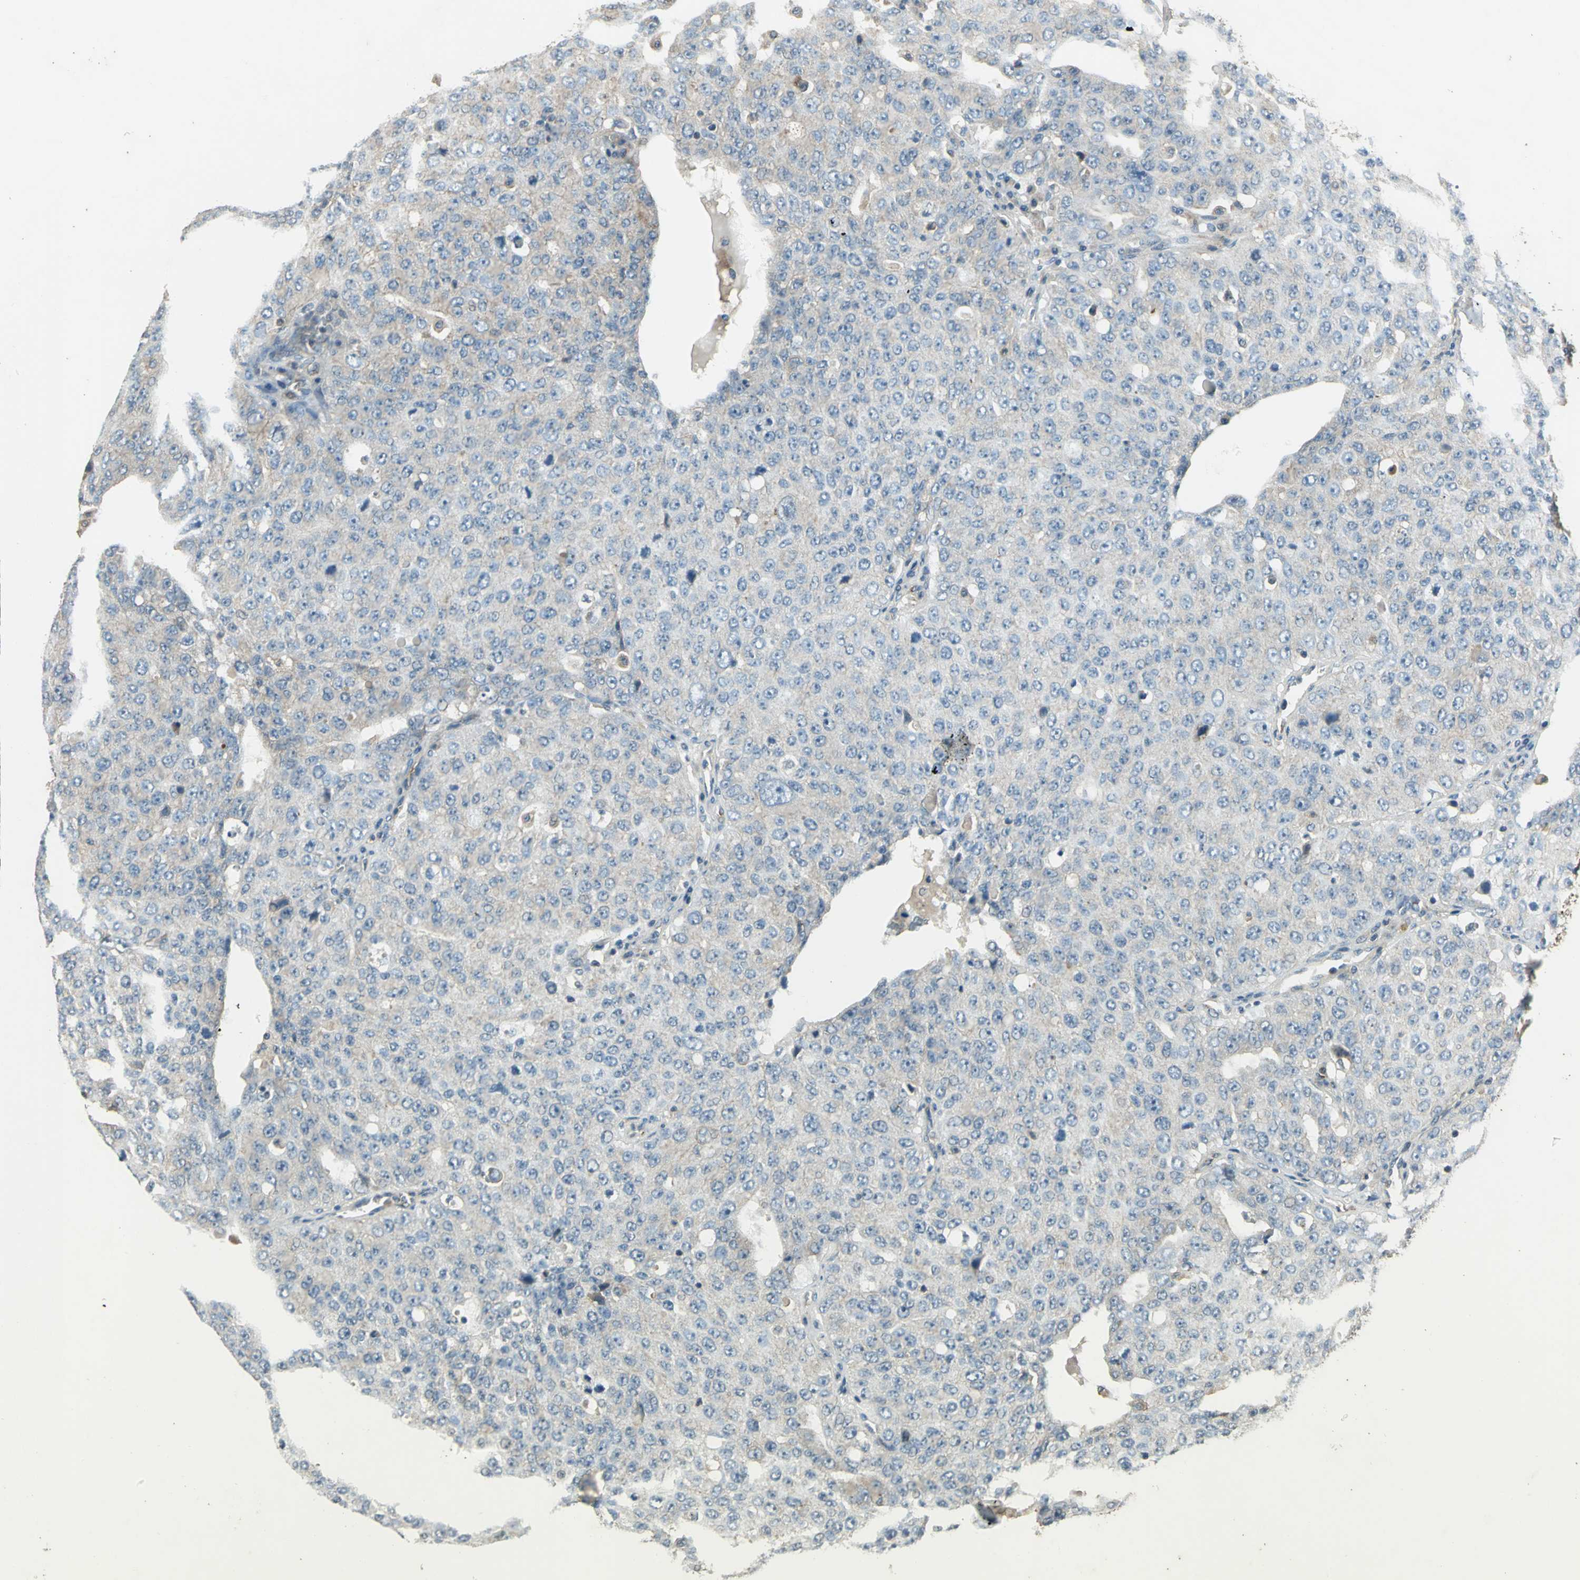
{"staining": {"intensity": "weak", "quantity": "25%-75%", "location": "cytoplasmic/membranous"}, "tissue": "ovarian cancer", "cell_type": "Tumor cells", "image_type": "cancer", "snomed": [{"axis": "morphology", "description": "Carcinoma, endometroid"}, {"axis": "topography", "description": "Ovary"}], "caption": "Weak cytoplasmic/membranous positivity is present in about 25%-75% of tumor cells in ovarian endometroid carcinoma.", "gene": "RAPGEF1", "patient": {"sex": "female", "age": 62}}